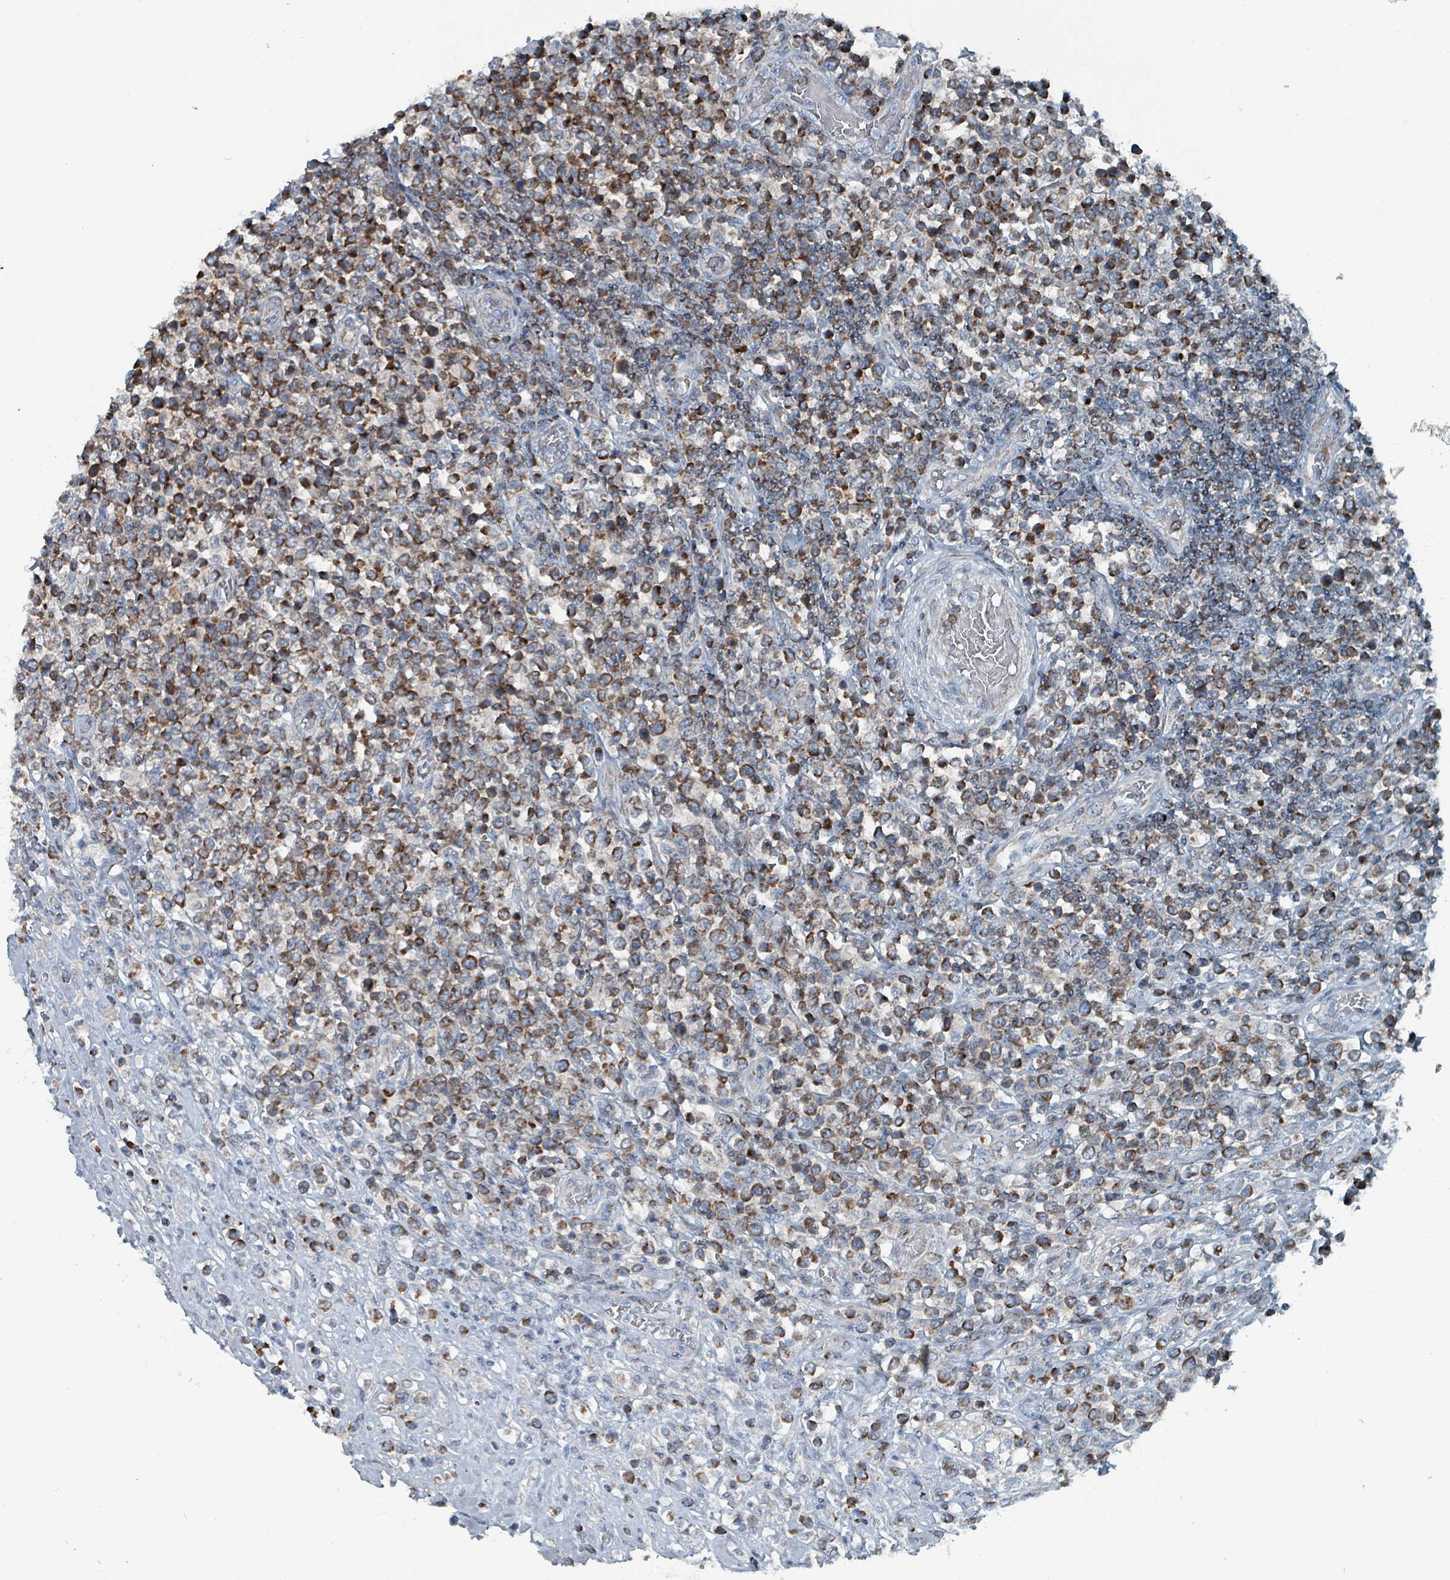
{"staining": {"intensity": "strong", "quantity": ">75%", "location": "cytoplasmic/membranous"}, "tissue": "lymphoma", "cell_type": "Tumor cells", "image_type": "cancer", "snomed": [{"axis": "morphology", "description": "Malignant lymphoma, non-Hodgkin's type, High grade"}, {"axis": "topography", "description": "Soft tissue"}], "caption": "Immunohistochemical staining of human malignant lymphoma, non-Hodgkin's type (high-grade) shows strong cytoplasmic/membranous protein staining in about >75% of tumor cells.", "gene": "ABHD18", "patient": {"sex": "female", "age": 56}}